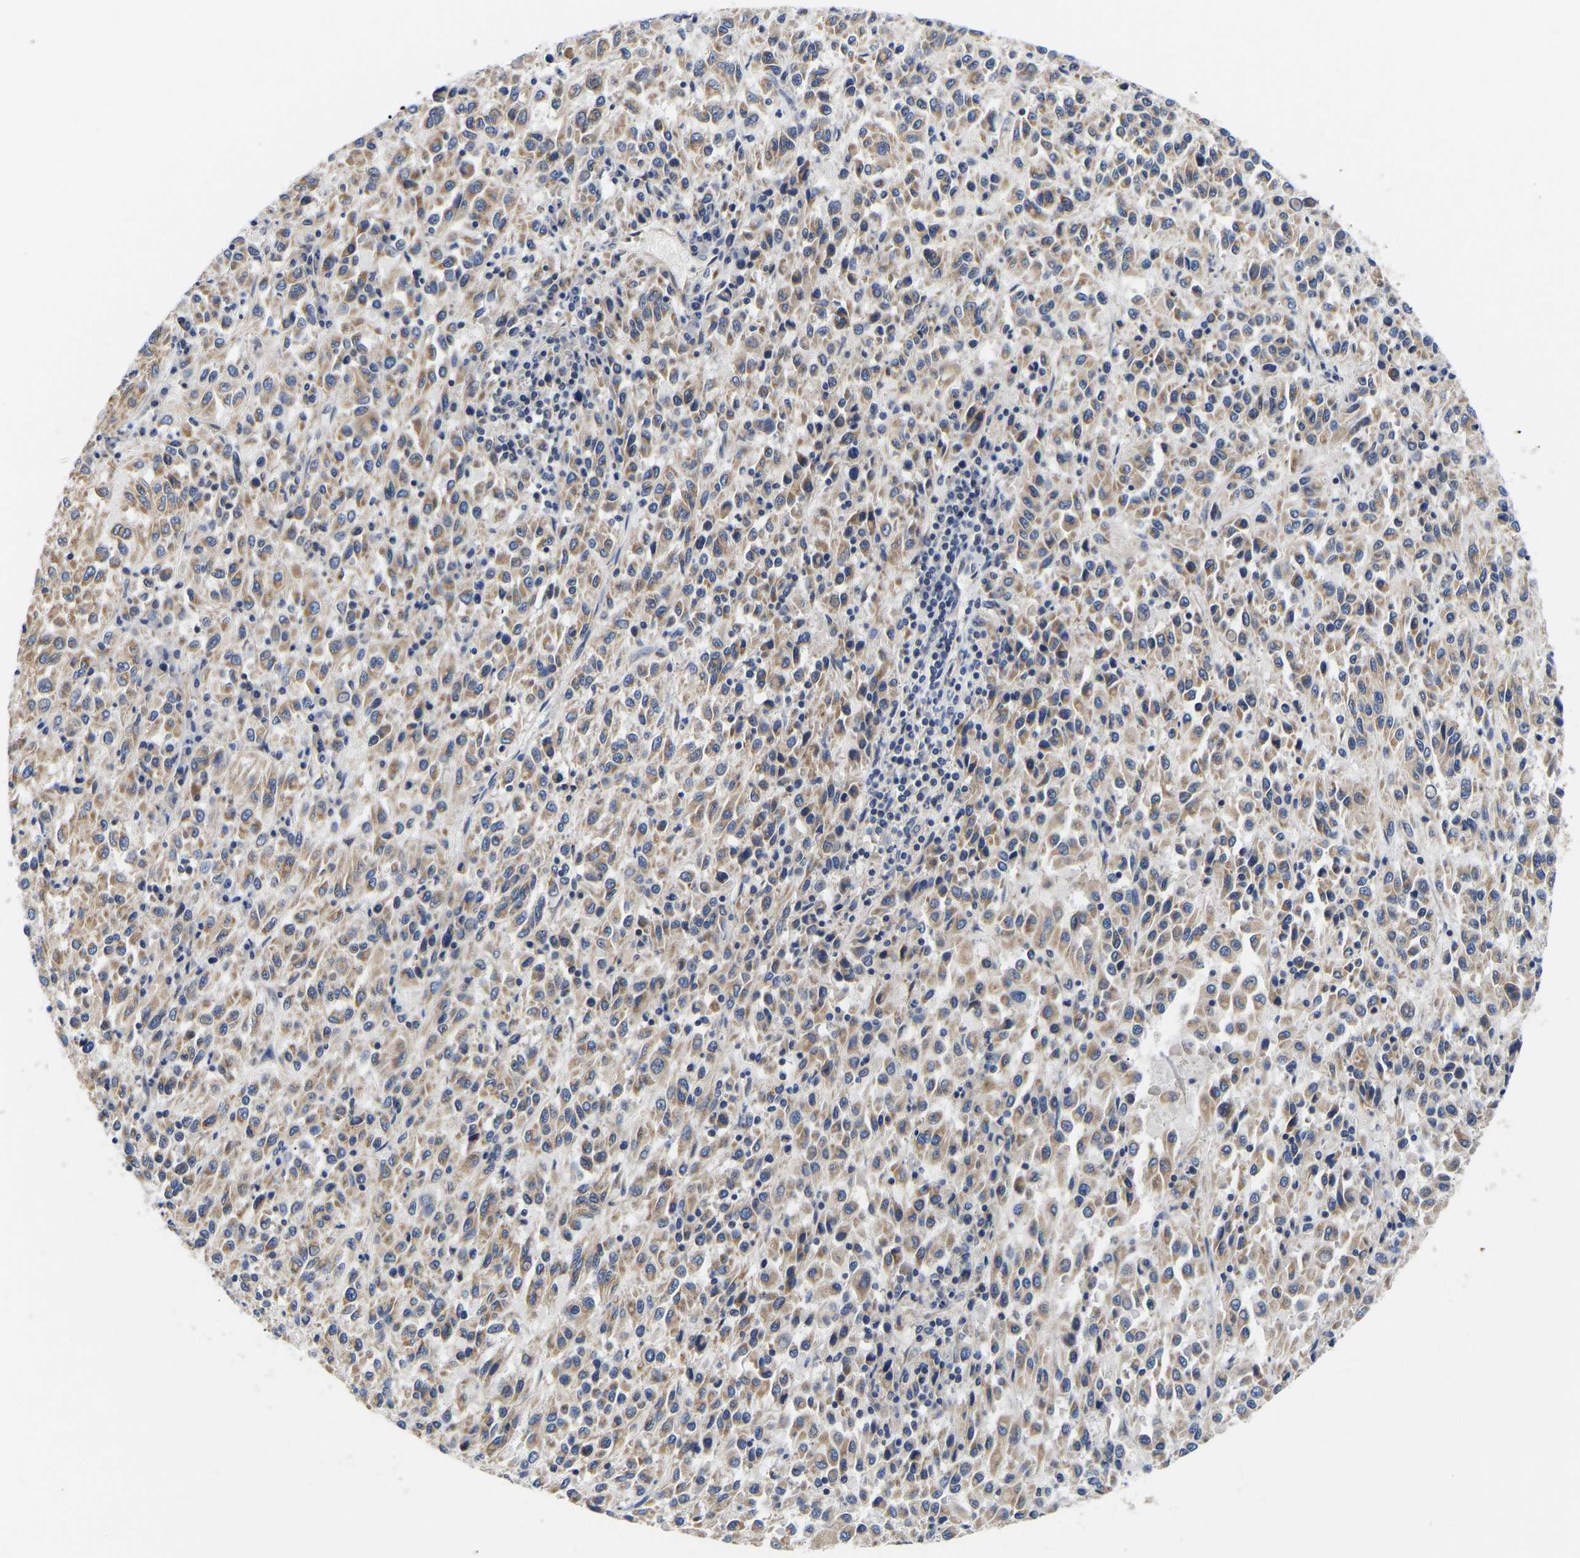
{"staining": {"intensity": "weak", "quantity": ">75%", "location": "cytoplasmic/membranous"}, "tissue": "melanoma", "cell_type": "Tumor cells", "image_type": "cancer", "snomed": [{"axis": "morphology", "description": "Malignant melanoma, Metastatic site"}, {"axis": "topography", "description": "Lung"}], "caption": "Malignant melanoma (metastatic site) stained with DAB (3,3'-diaminobenzidine) immunohistochemistry (IHC) displays low levels of weak cytoplasmic/membranous positivity in approximately >75% of tumor cells. The protein of interest is stained brown, and the nuclei are stained in blue (DAB (3,3'-diaminobenzidine) IHC with brightfield microscopy, high magnification).", "gene": "RINT1", "patient": {"sex": "male", "age": 64}}